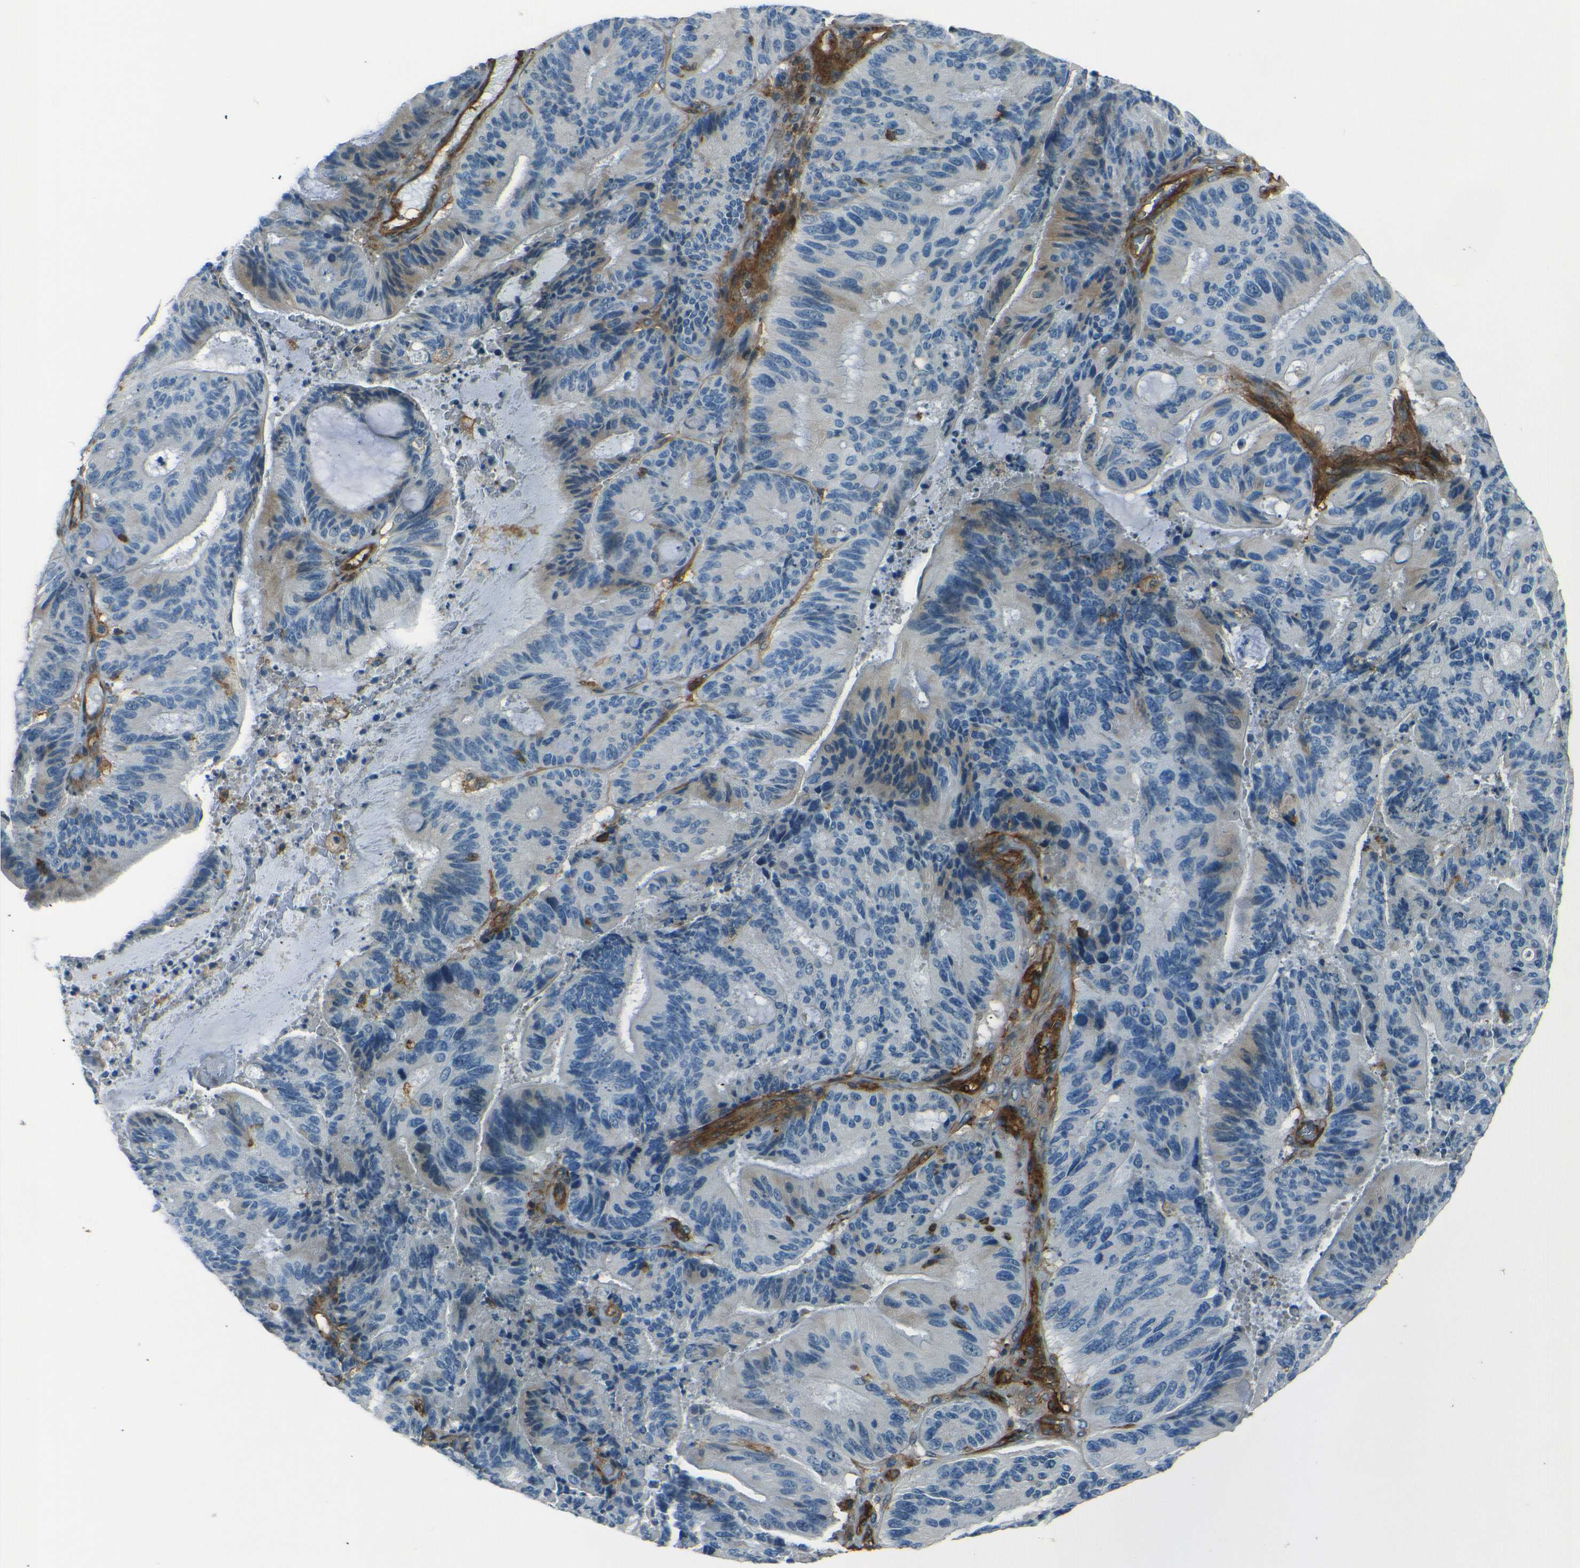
{"staining": {"intensity": "weak", "quantity": "<25%", "location": "cytoplasmic/membranous"}, "tissue": "liver cancer", "cell_type": "Tumor cells", "image_type": "cancer", "snomed": [{"axis": "morphology", "description": "Cholangiocarcinoma"}, {"axis": "topography", "description": "Liver"}], "caption": "An IHC photomicrograph of liver cancer is shown. There is no staining in tumor cells of liver cancer. The staining is performed using DAB (3,3'-diaminobenzidine) brown chromogen with nuclei counter-stained in using hematoxylin.", "gene": "ENTPD1", "patient": {"sex": "female", "age": 73}}